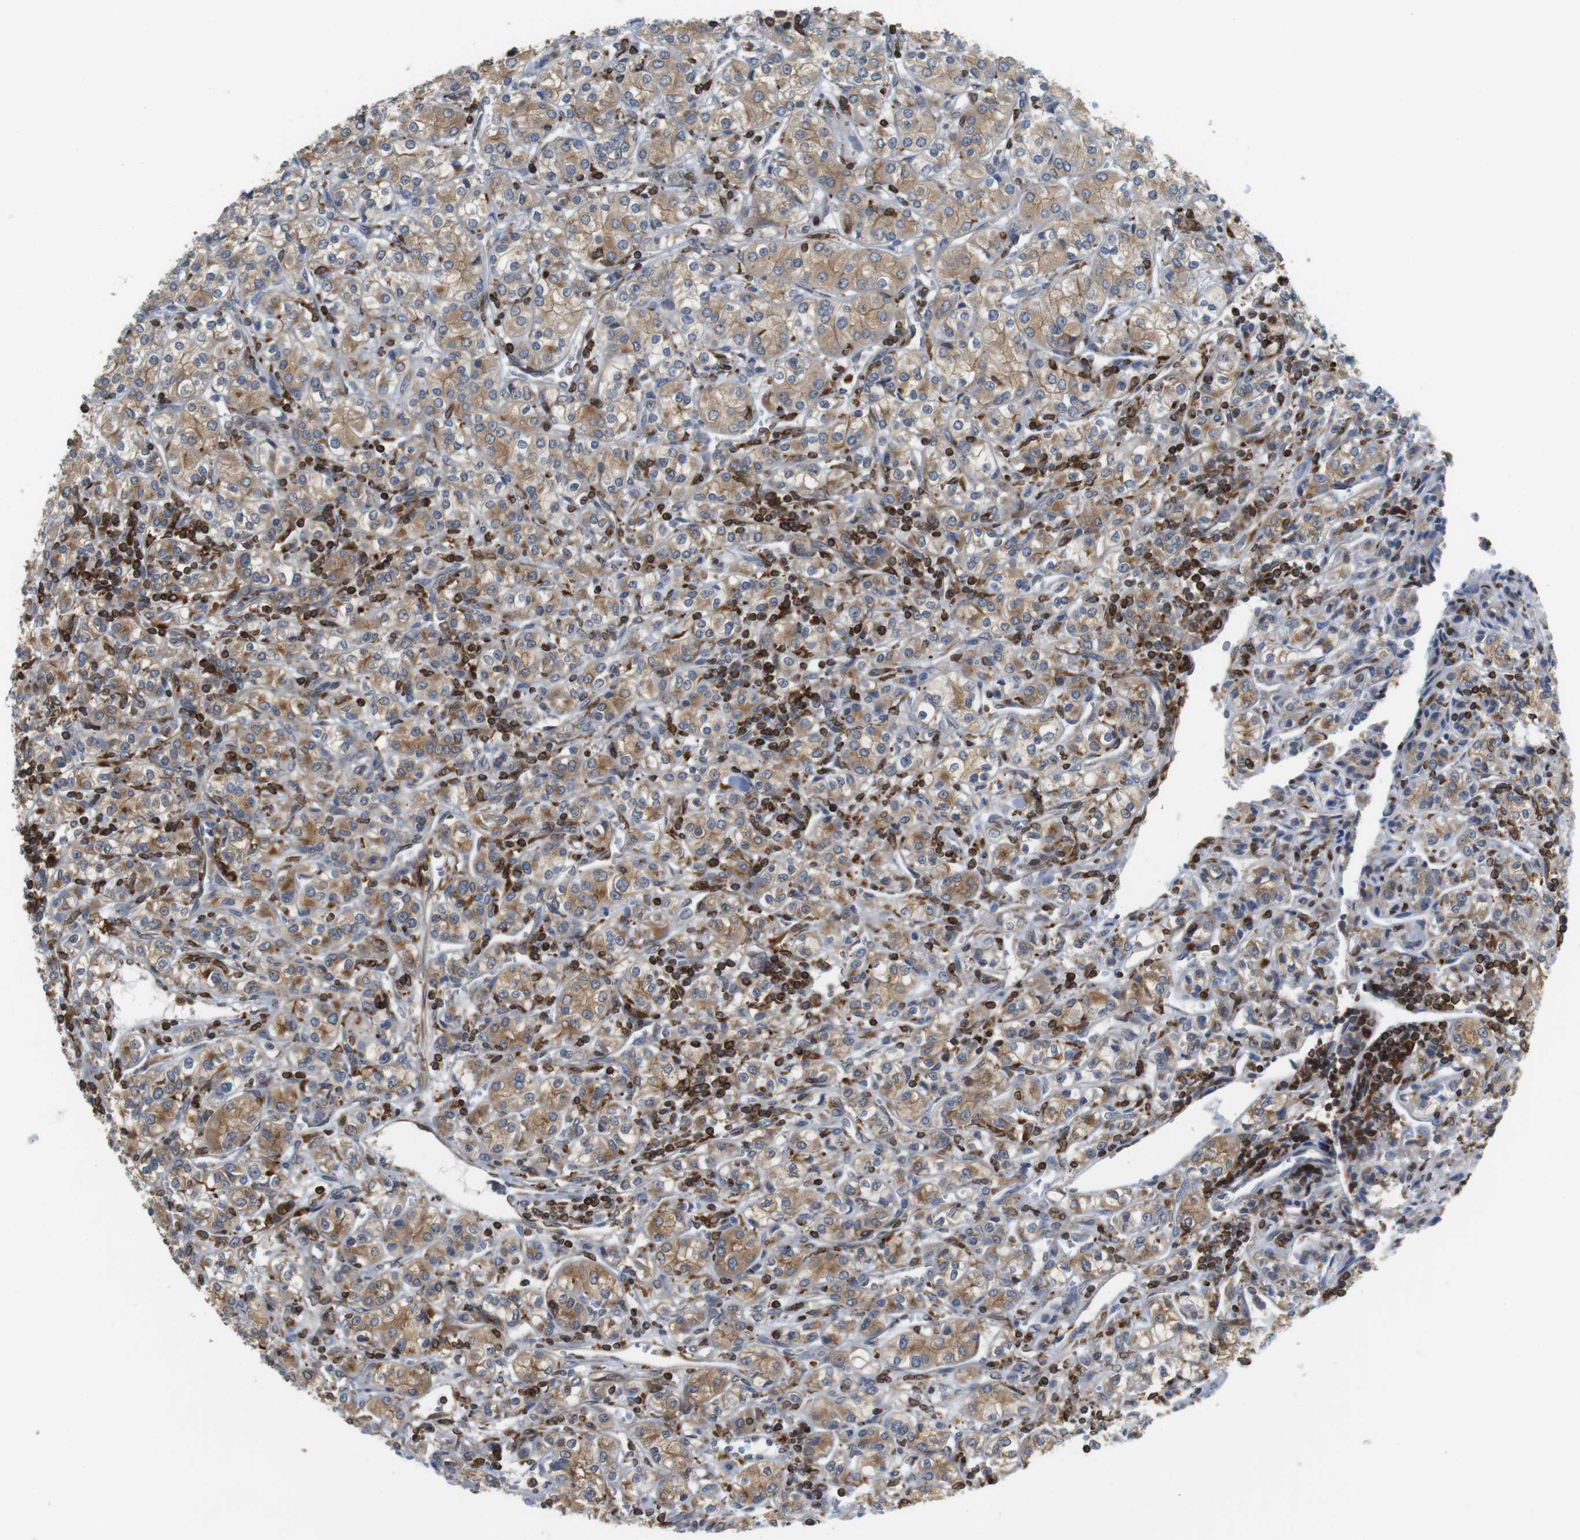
{"staining": {"intensity": "moderate", "quantity": ">75%", "location": "cytoplasmic/membranous"}, "tissue": "renal cancer", "cell_type": "Tumor cells", "image_type": "cancer", "snomed": [{"axis": "morphology", "description": "Adenocarcinoma, NOS"}, {"axis": "topography", "description": "Kidney"}], "caption": "Immunohistochemistry (IHC) (DAB) staining of renal cancer (adenocarcinoma) shows moderate cytoplasmic/membranous protein positivity in about >75% of tumor cells. Nuclei are stained in blue.", "gene": "ARL6IP5", "patient": {"sex": "male", "age": 77}}